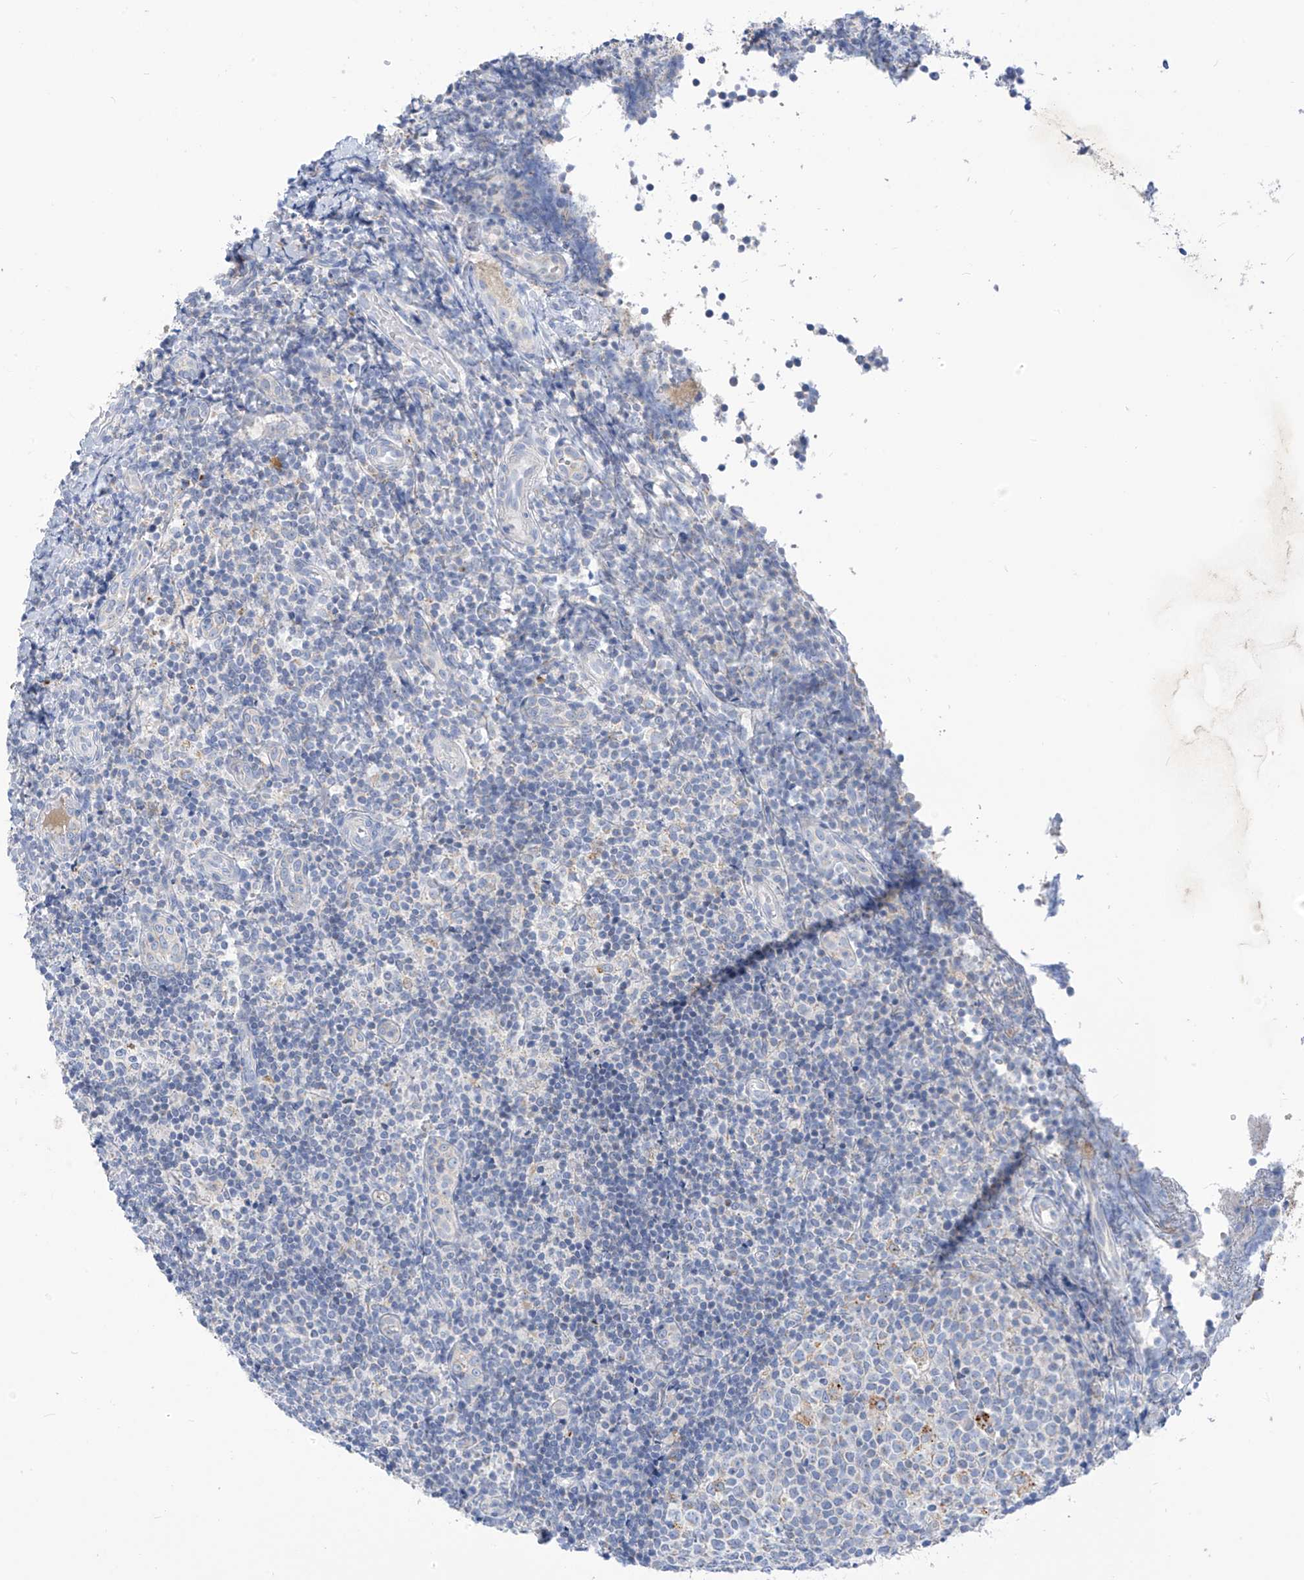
{"staining": {"intensity": "negative", "quantity": "none", "location": "none"}, "tissue": "tonsil", "cell_type": "Germinal center cells", "image_type": "normal", "snomed": [{"axis": "morphology", "description": "Normal tissue, NOS"}, {"axis": "topography", "description": "Tonsil"}], "caption": "The histopathology image reveals no significant expression in germinal center cells of tonsil.", "gene": "ZNF404", "patient": {"sex": "female", "age": 19}}